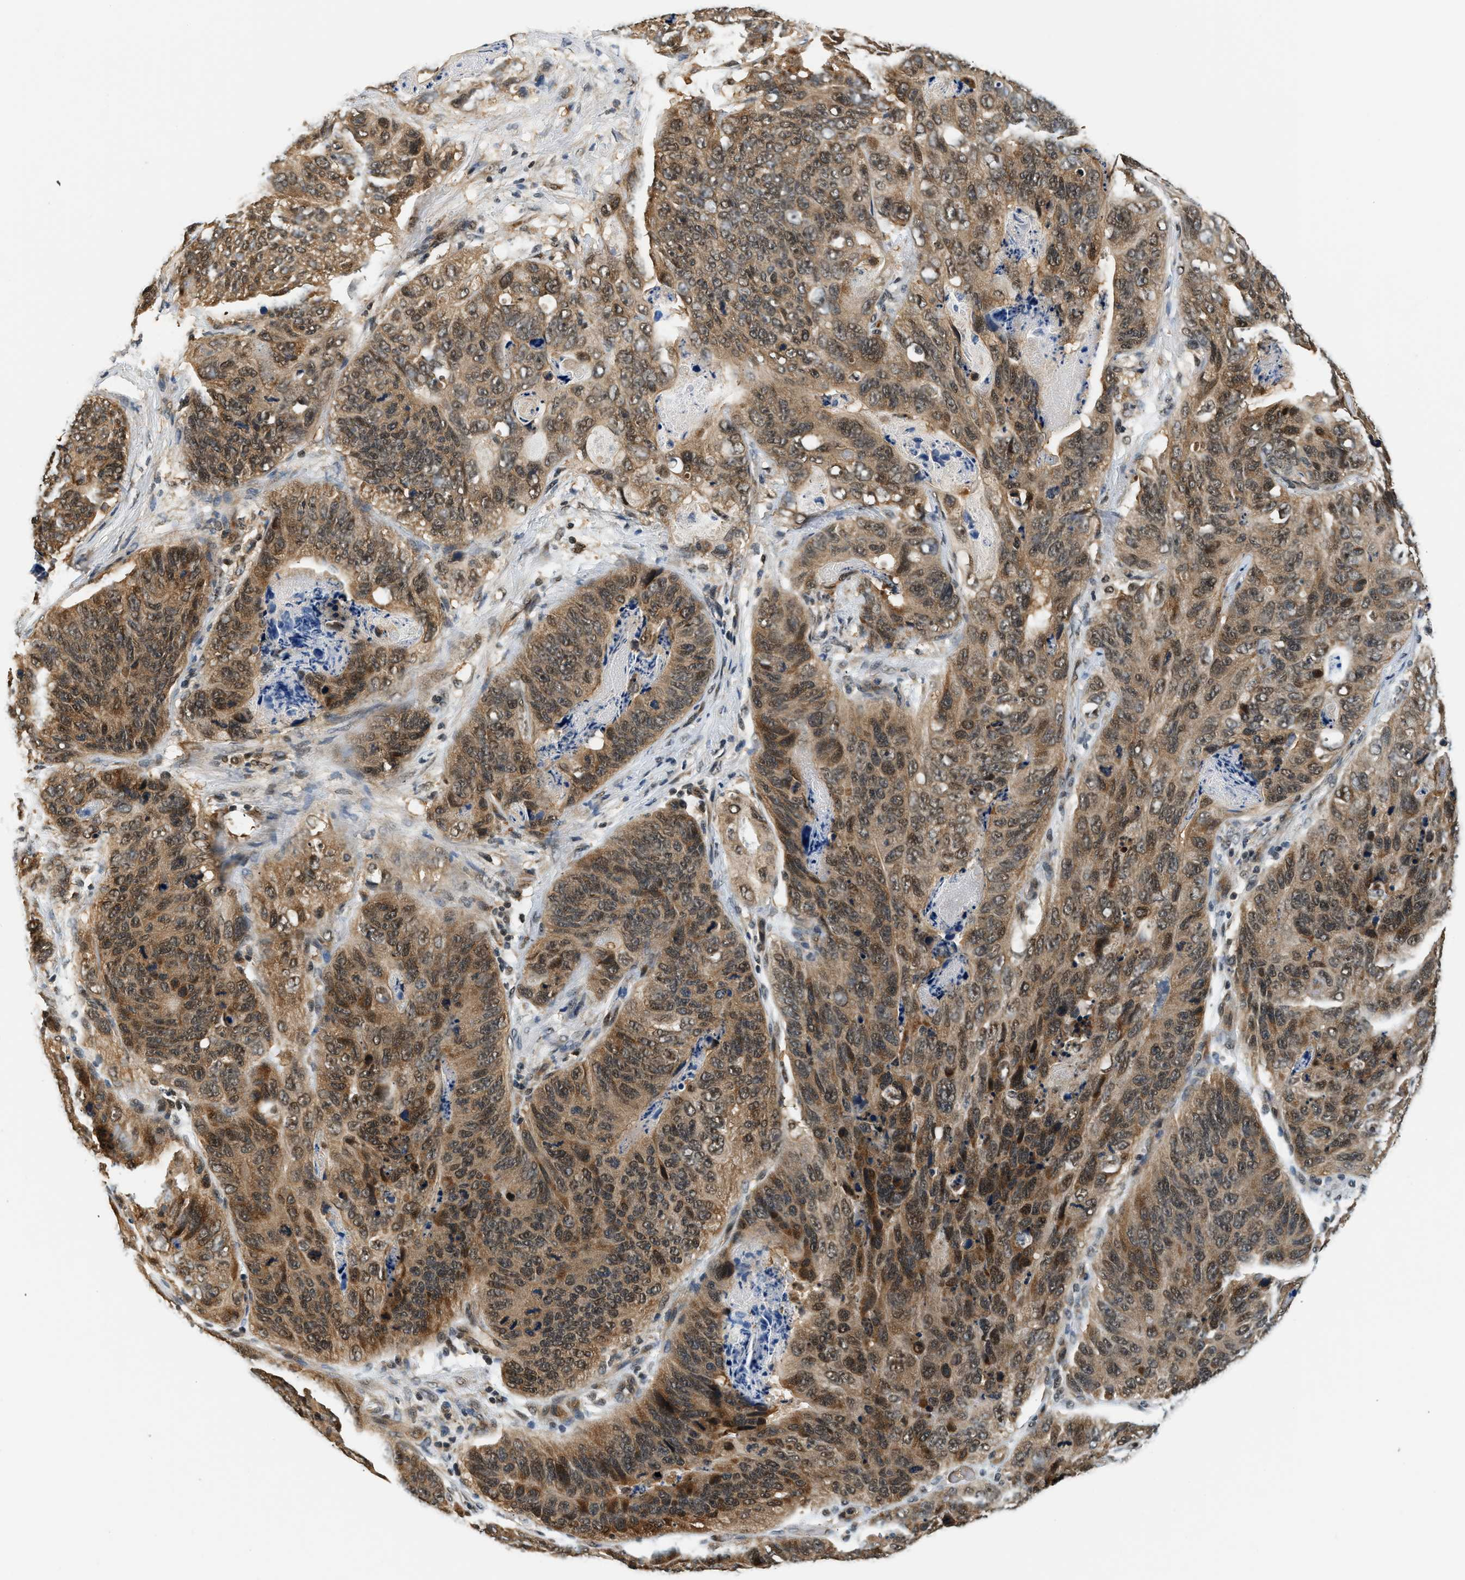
{"staining": {"intensity": "moderate", "quantity": ">75%", "location": "cytoplasmic/membranous,nuclear"}, "tissue": "stomach cancer", "cell_type": "Tumor cells", "image_type": "cancer", "snomed": [{"axis": "morphology", "description": "Adenocarcinoma, NOS"}, {"axis": "topography", "description": "Stomach"}], "caption": "An image of human adenocarcinoma (stomach) stained for a protein displays moderate cytoplasmic/membranous and nuclear brown staining in tumor cells. (brown staining indicates protein expression, while blue staining denotes nuclei).", "gene": "PSMD3", "patient": {"sex": "female", "age": 89}}